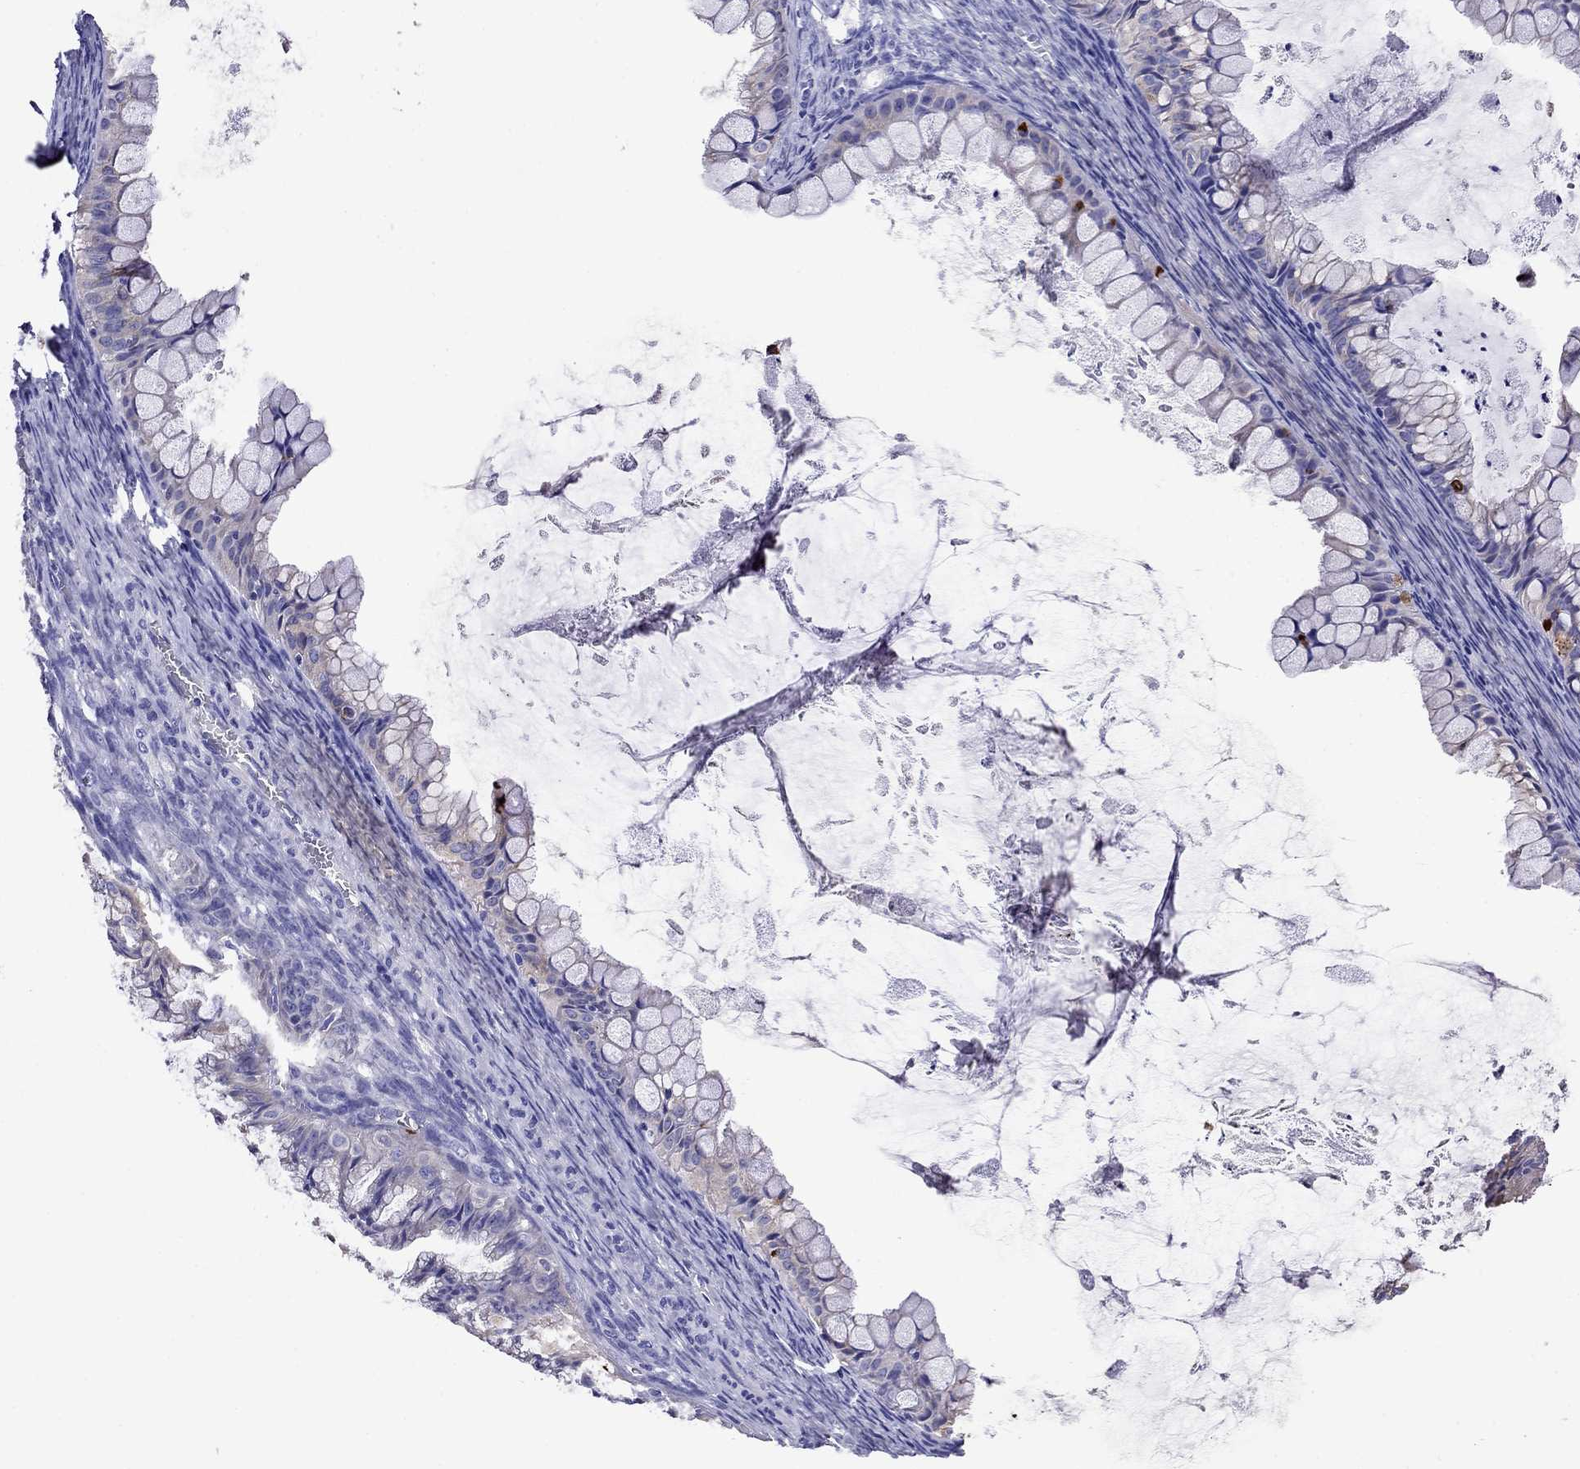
{"staining": {"intensity": "negative", "quantity": "none", "location": "none"}, "tissue": "ovarian cancer", "cell_type": "Tumor cells", "image_type": "cancer", "snomed": [{"axis": "morphology", "description": "Cystadenocarcinoma, mucinous, NOS"}, {"axis": "topography", "description": "Ovary"}], "caption": "Immunohistochemical staining of ovarian cancer reveals no significant positivity in tumor cells.", "gene": "SCG2", "patient": {"sex": "female", "age": 35}}